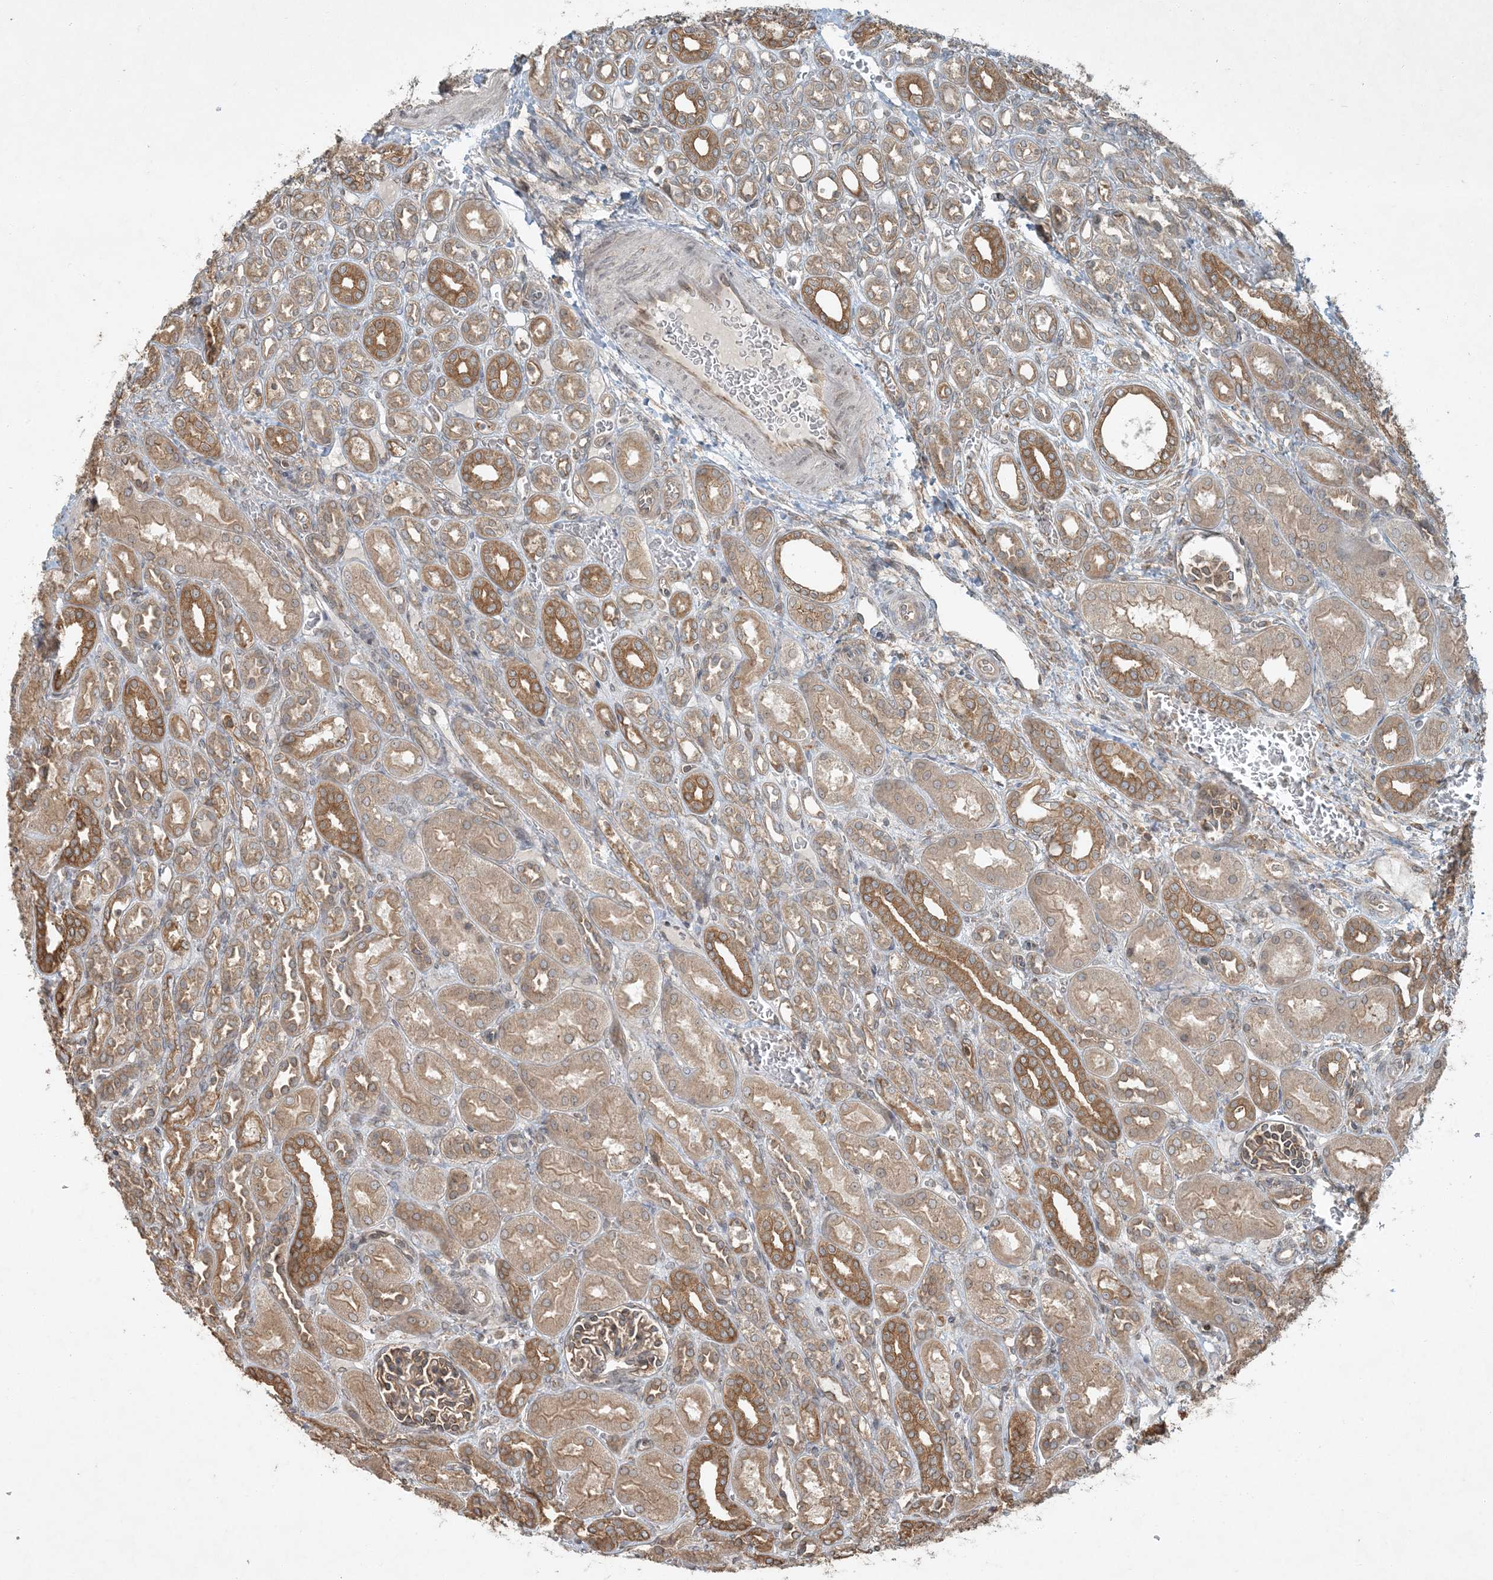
{"staining": {"intensity": "weak", "quantity": ">75%", "location": "cytoplasmic/membranous"}, "tissue": "kidney", "cell_type": "Cells in glomeruli", "image_type": "normal", "snomed": [{"axis": "morphology", "description": "Normal tissue, NOS"}, {"axis": "morphology", "description": "Neoplasm, malignant, NOS"}, {"axis": "topography", "description": "Kidney"}], "caption": "IHC photomicrograph of benign human kidney stained for a protein (brown), which shows low levels of weak cytoplasmic/membranous positivity in approximately >75% of cells in glomeruli.", "gene": "COMMD8", "patient": {"sex": "female", "age": 1}}